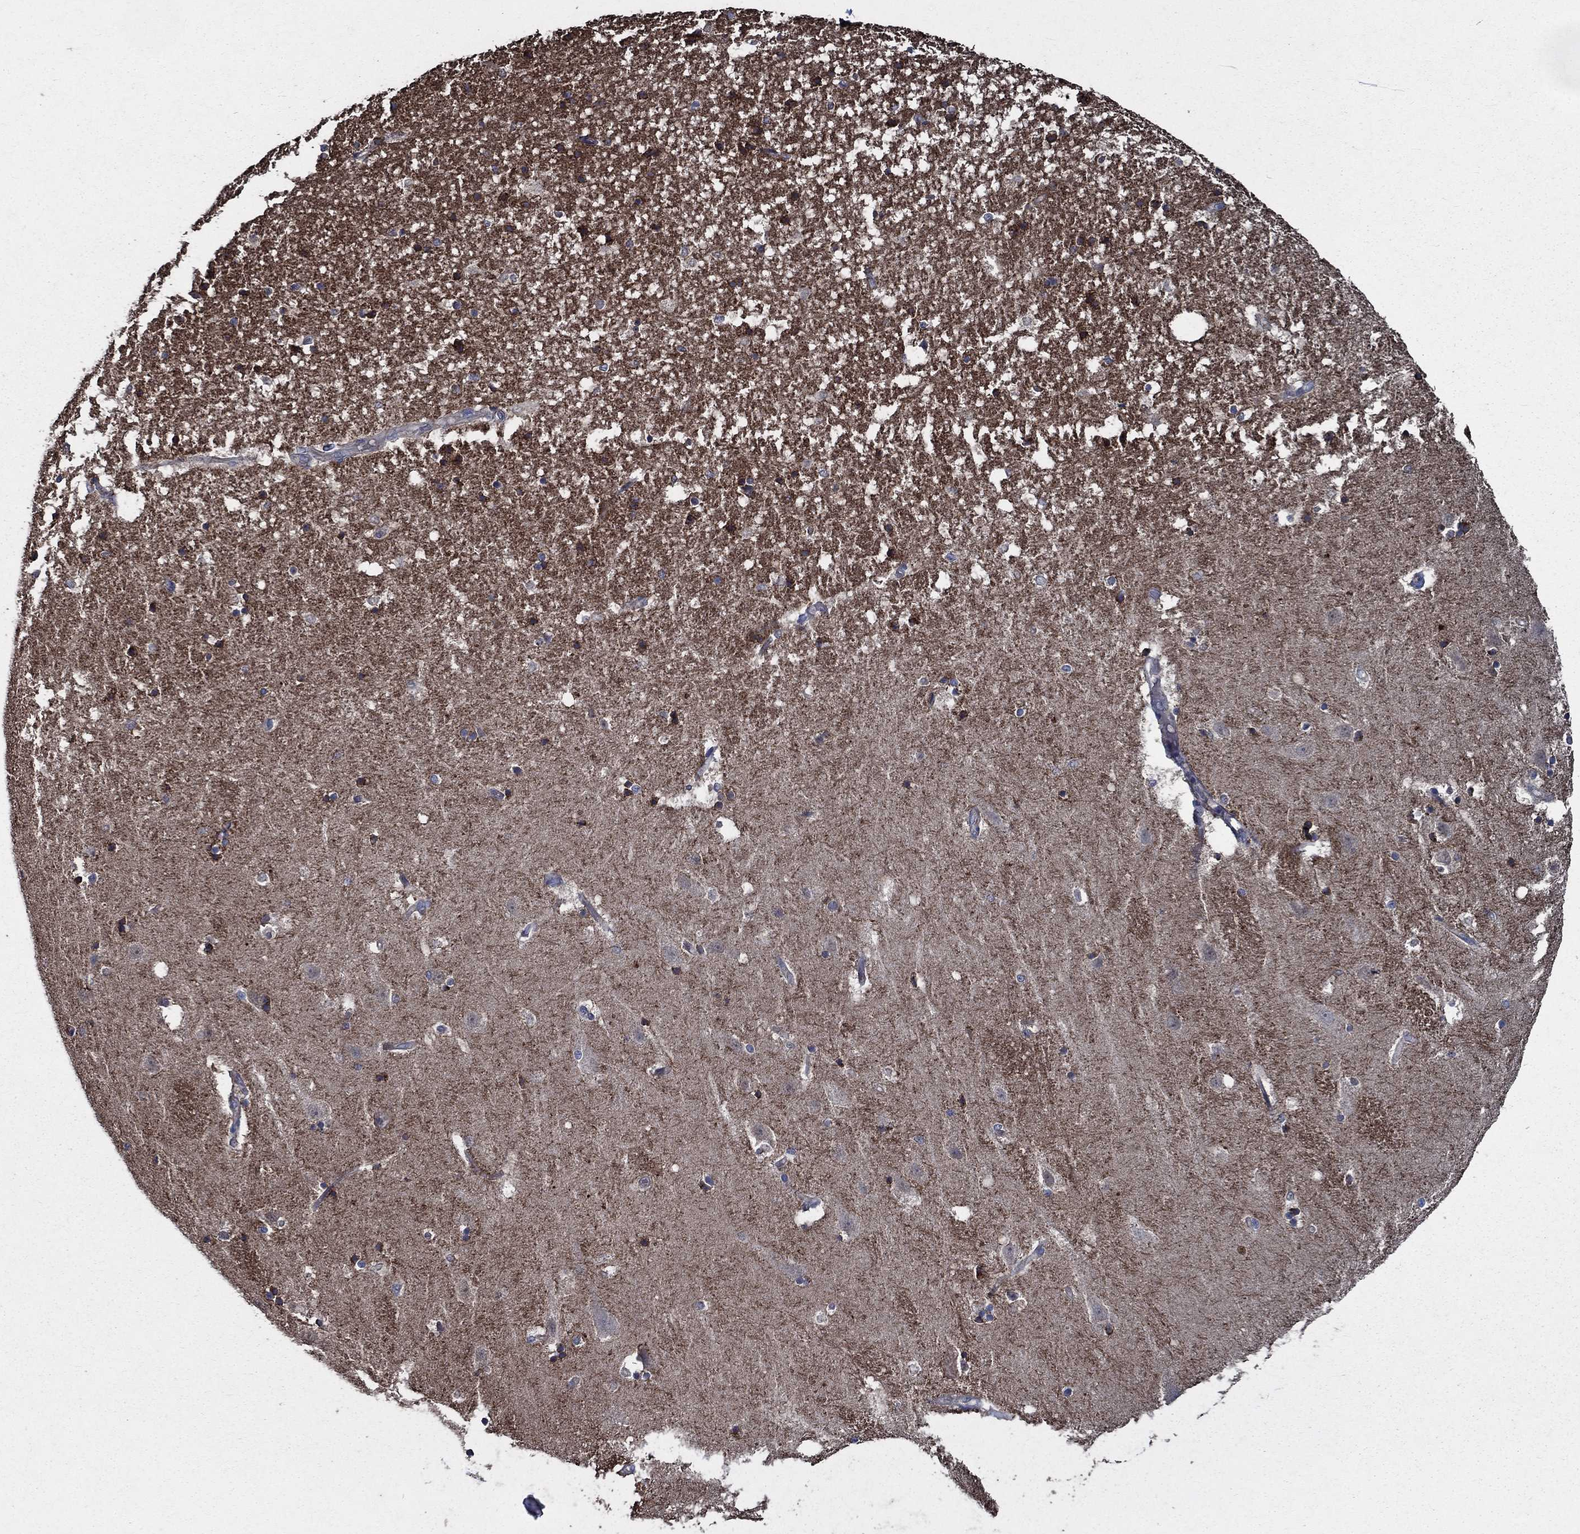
{"staining": {"intensity": "moderate", "quantity": "<25%", "location": "cytoplasmic/membranous"}, "tissue": "hippocampus", "cell_type": "Glial cells", "image_type": "normal", "snomed": [{"axis": "morphology", "description": "Normal tissue, NOS"}, {"axis": "topography", "description": "Hippocampus"}], "caption": "Human hippocampus stained with a protein marker reveals moderate staining in glial cells.", "gene": "SLC44A1", "patient": {"sex": "male", "age": 49}}